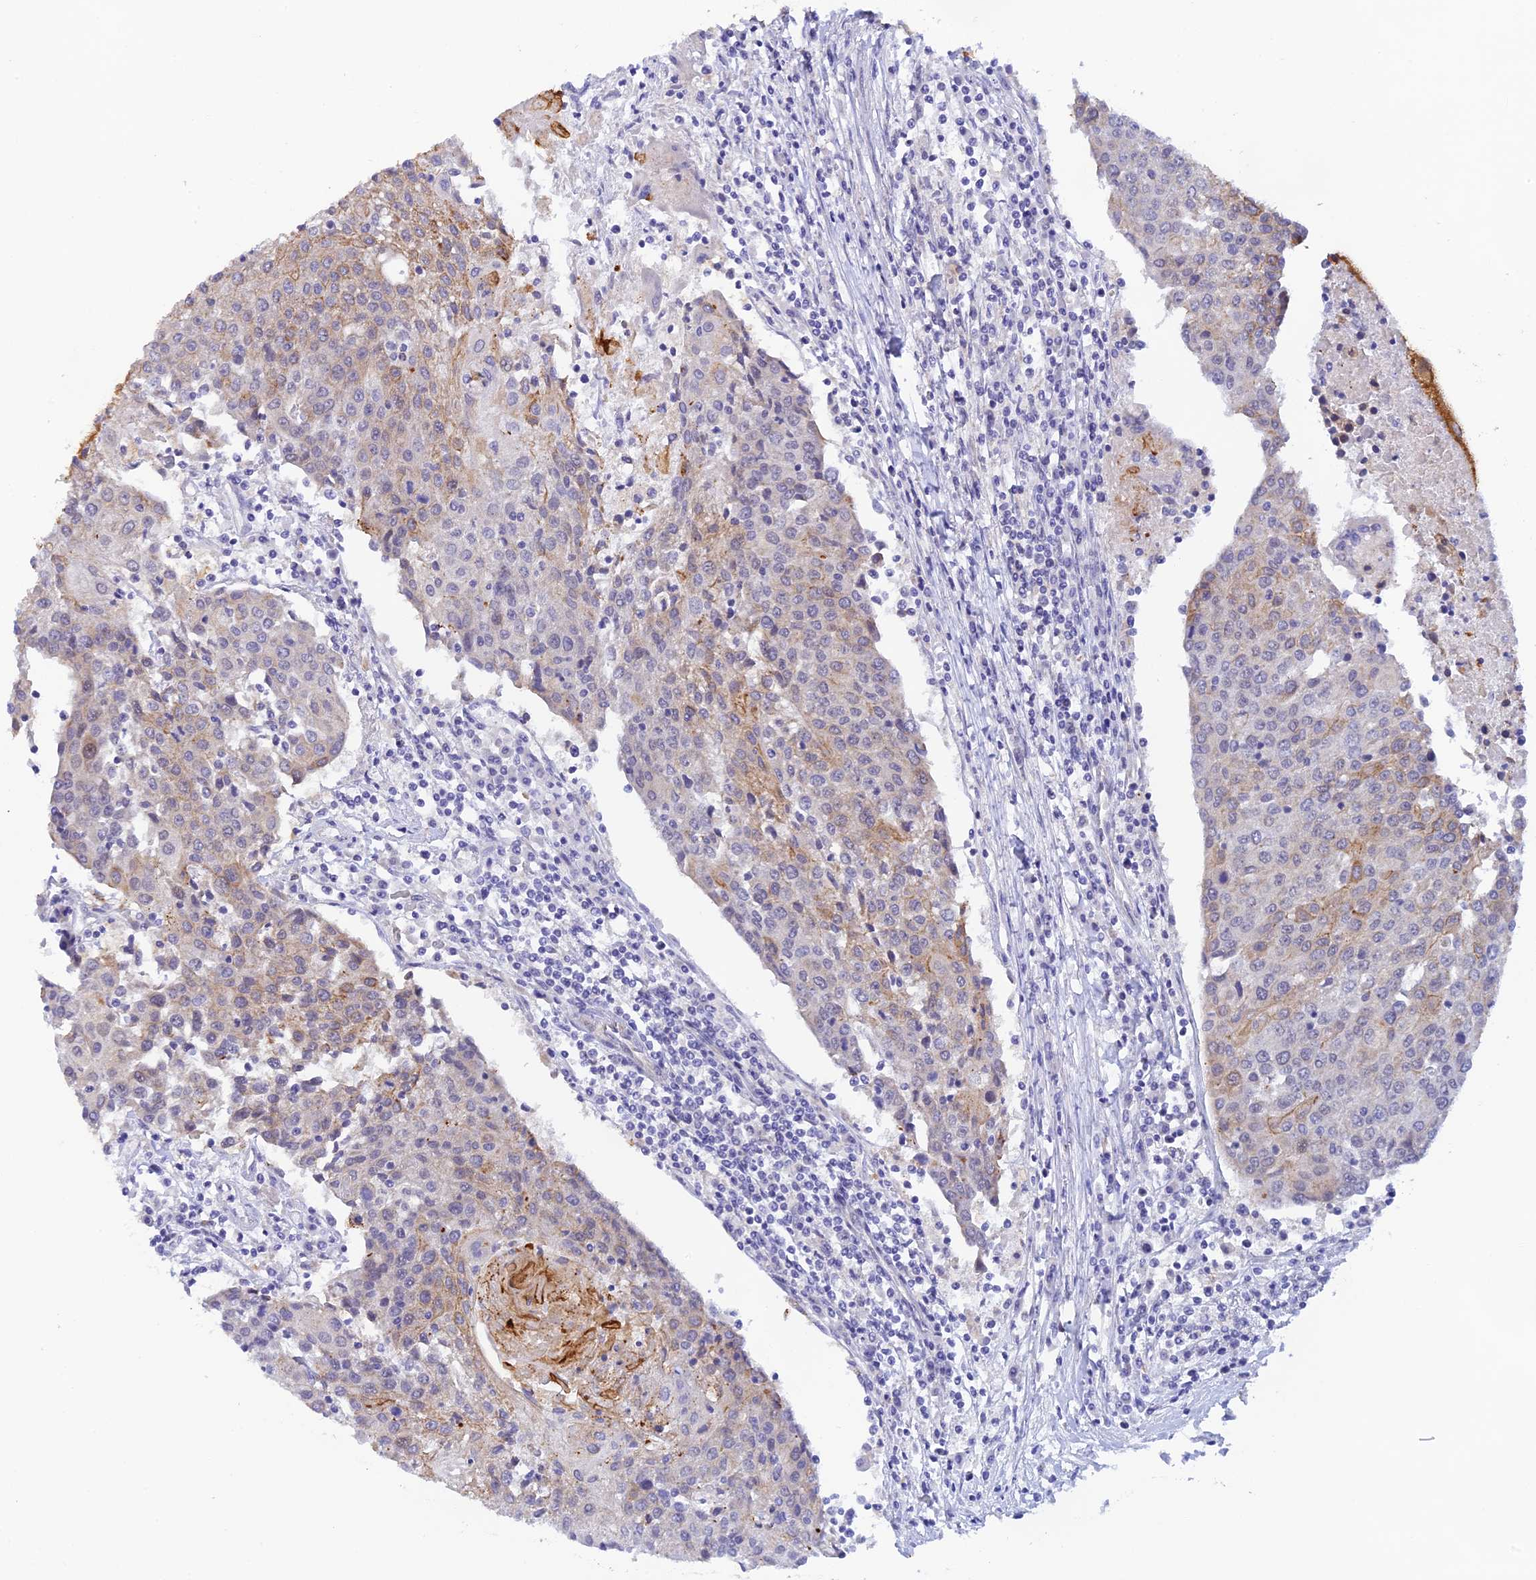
{"staining": {"intensity": "moderate", "quantity": "<25%", "location": "cytoplasmic/membranous"}, "tissue": "urothelial cancer", "cell_type": "Tumor cells", "image_type": "cancer", "snomed": [{"axis": "morphology", "description": "Urothelial carcinoma, High grade"}, {"axis": "topography", "description": "Urinary bladder"}], "caption": "Immunohistochemistry (IHC) photomicrograph of neoplastic tissue: urothelial carcinoma (high-grade) stained using immunohistochemistry displays low levels of moderate protein expression localized specifically in the cytoplasmic/membranous of tumor cells, appearing as a cytoplasmic/membranous brown color.", "gene": "RASGEF1B", "patient": {"sex": "female", "age": 85}}